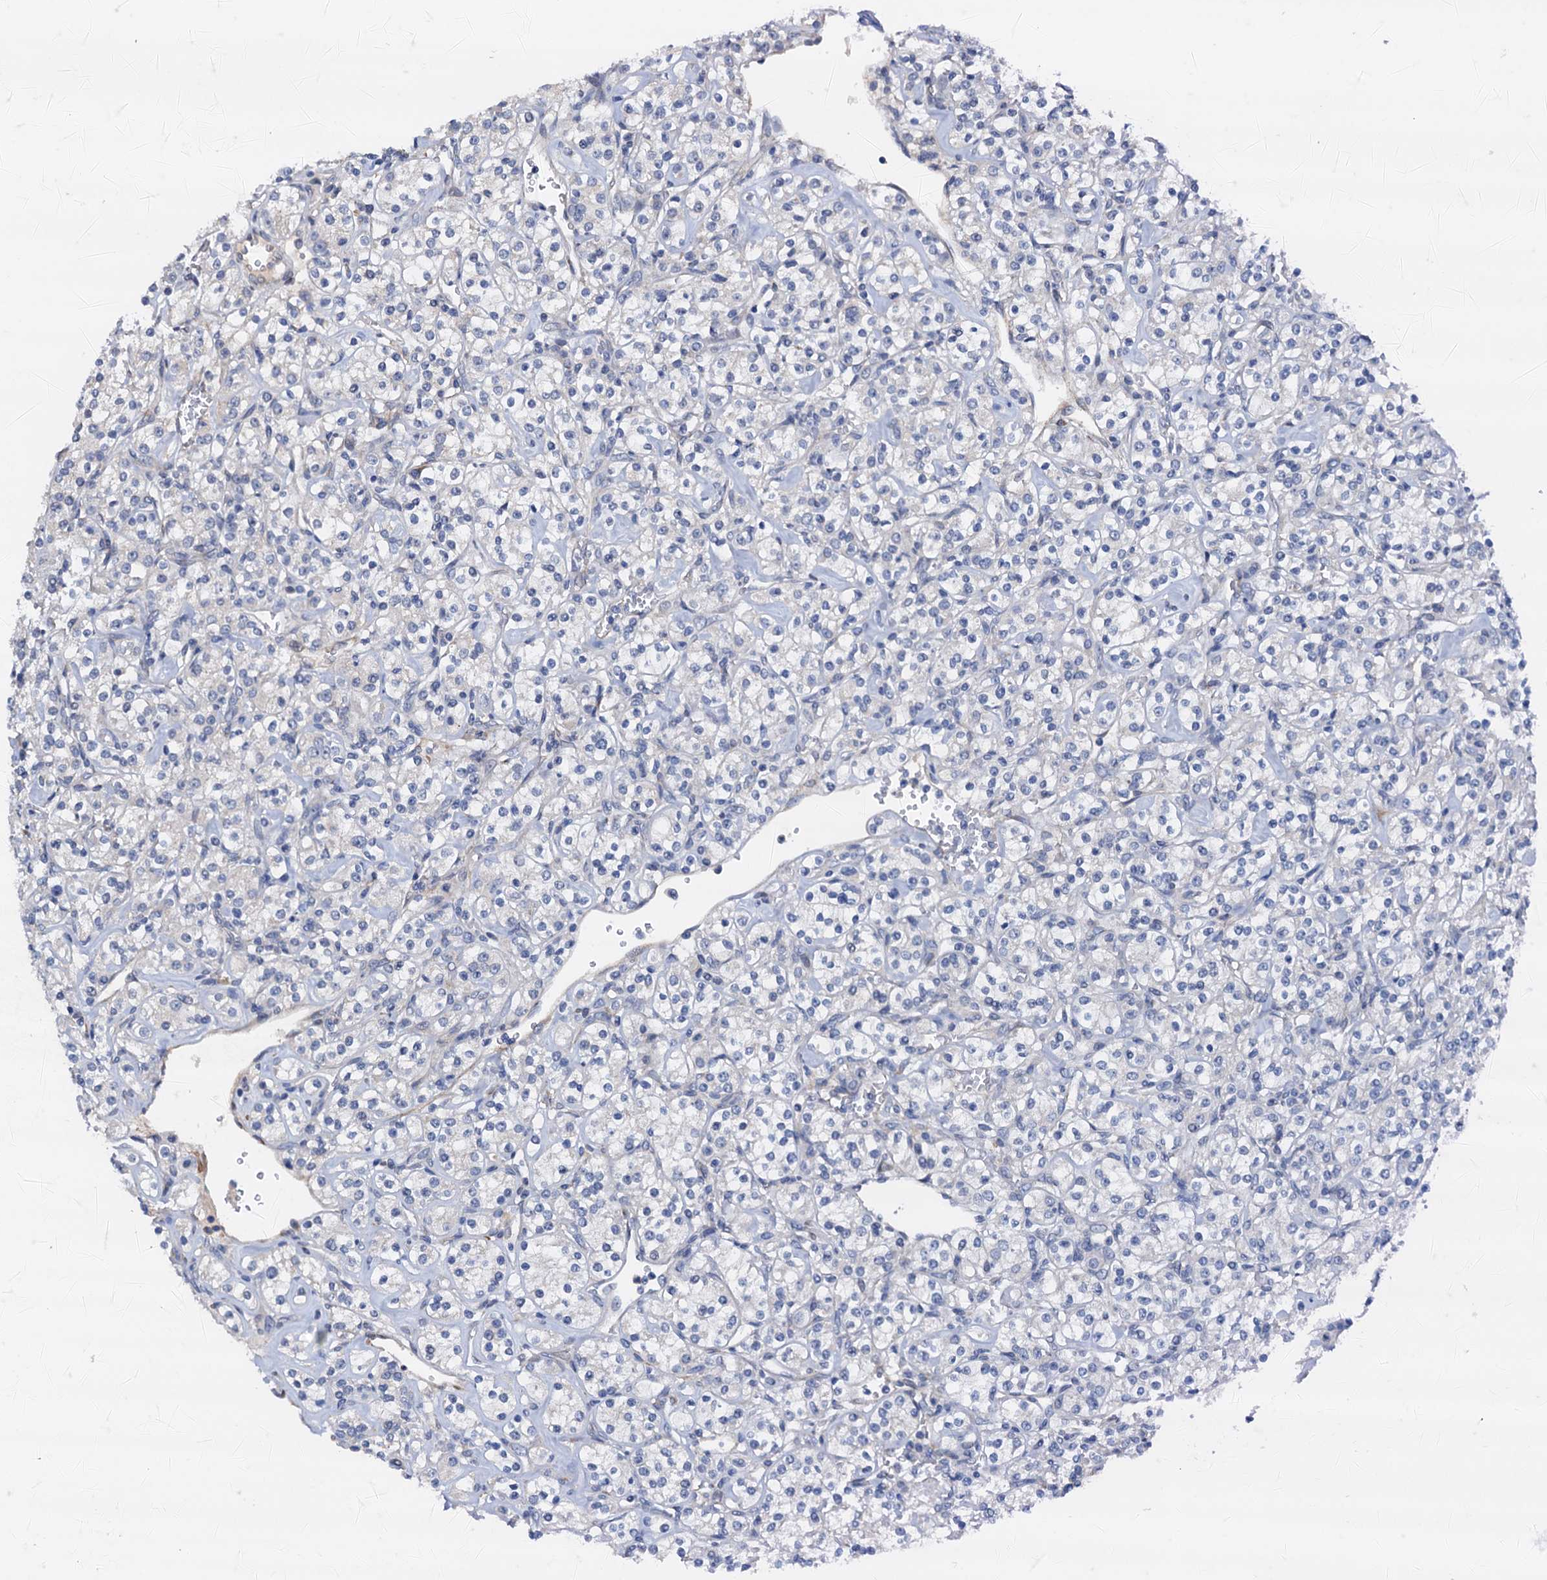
{"staining": {"intensity": "weak", "quantity": "<25%", "location": "cytoplasmic/membranous"}, "tissue": "renal cancer", "cell_type": "Tumor cells", "image_type": "cancer", "snomed": [{"axis": "morphology", "description": "Adenocarcinoma, NOS"}, {"axis": "topography", "description": "Kidney"}], "caption": "DAB (3,3'-diaminobenzidine) immunohistochemical staining of adenocarcinoma (renal) displays no significant expression in tumor cells.", "gene": "RASSF9", "patient": {"sex": "male", "age": 77}}